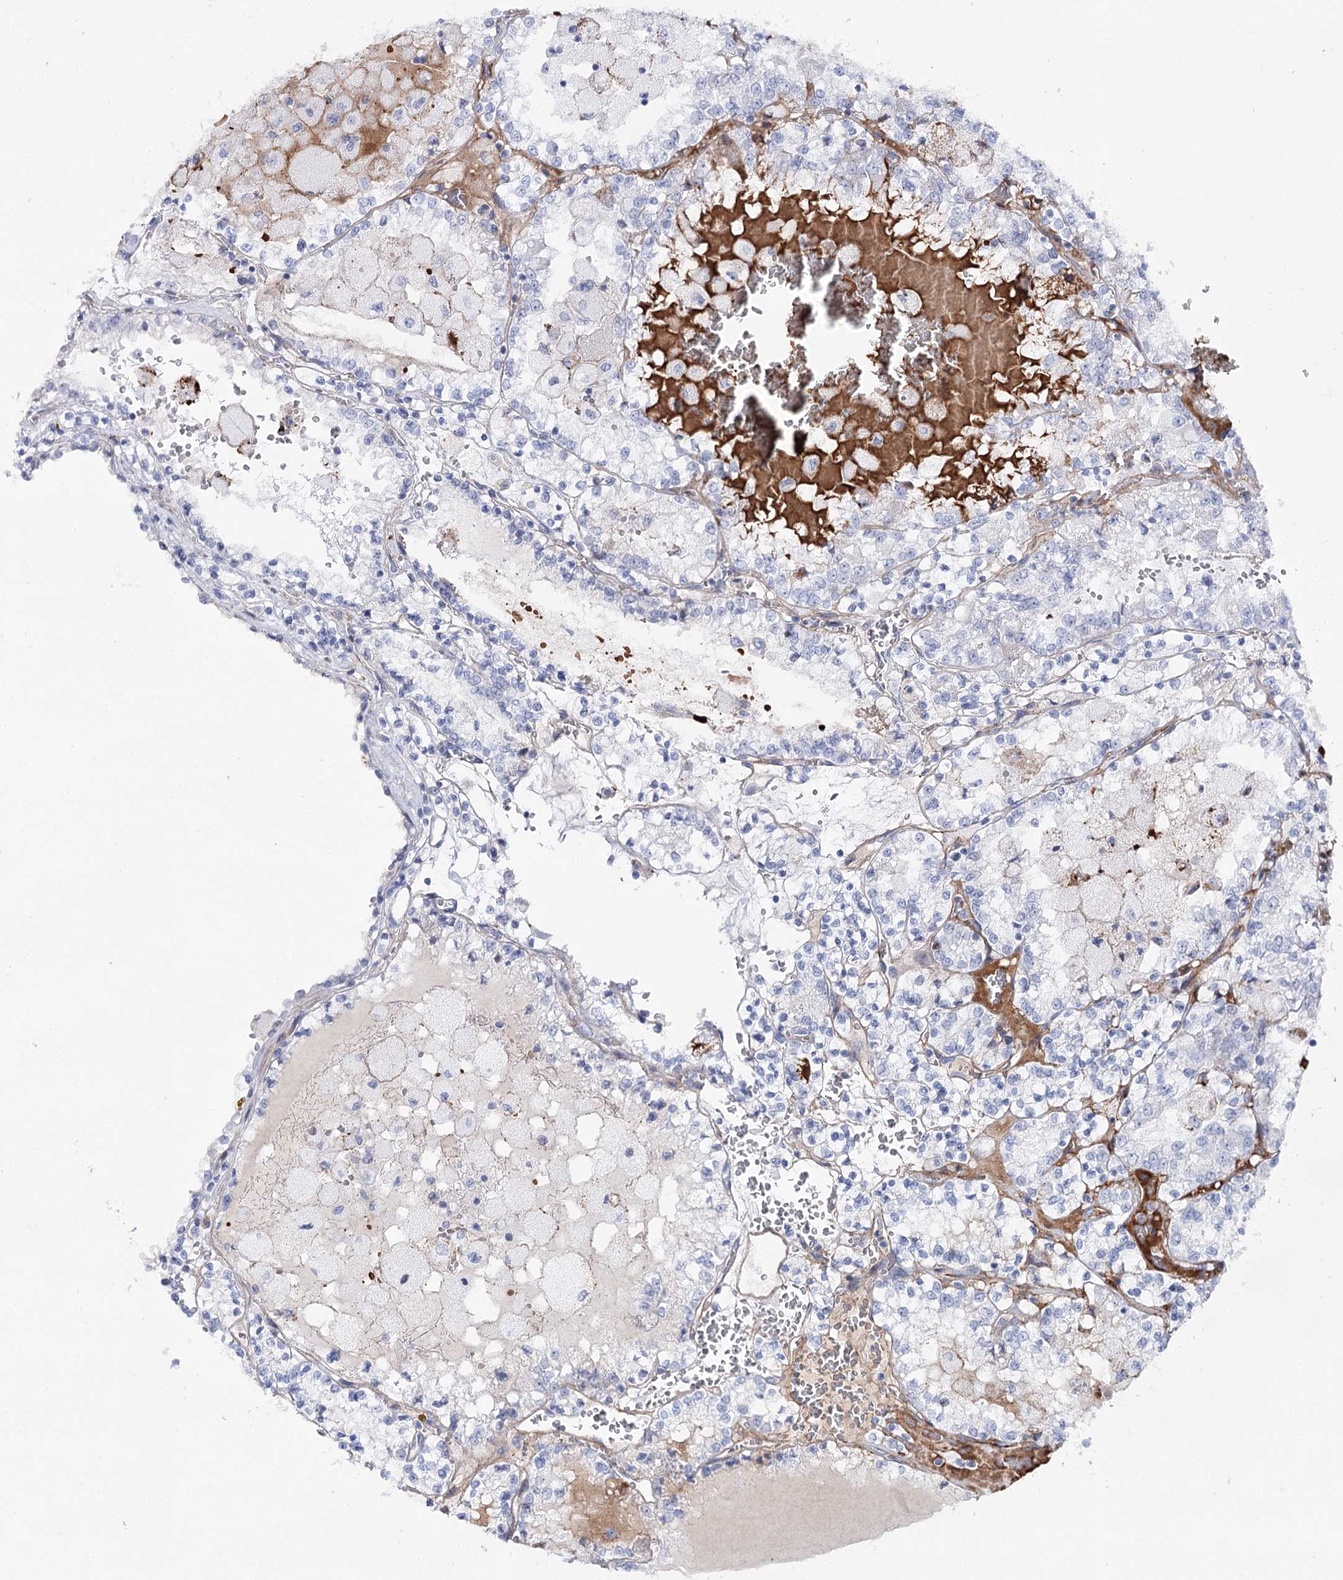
{"staining": {"intensity": "negative", "quantity": "none", "location": "none"}, "tissue": "renal cancer", "cell_type": "Tumor cells", "image_type": "cancer", "snomed": [{"axis": "morphology", "description": "Adenocarcinoma, NOS"}, {"axis": "topography", "description": "Kidney"}], "caption": "Immunohistochemical staining of human renal cancer (adenocarcinoma) demonstrates no significant expression in tumor cells.", "gene": "ANKRD23", "patient": {"sex": "female", "age": 56}}